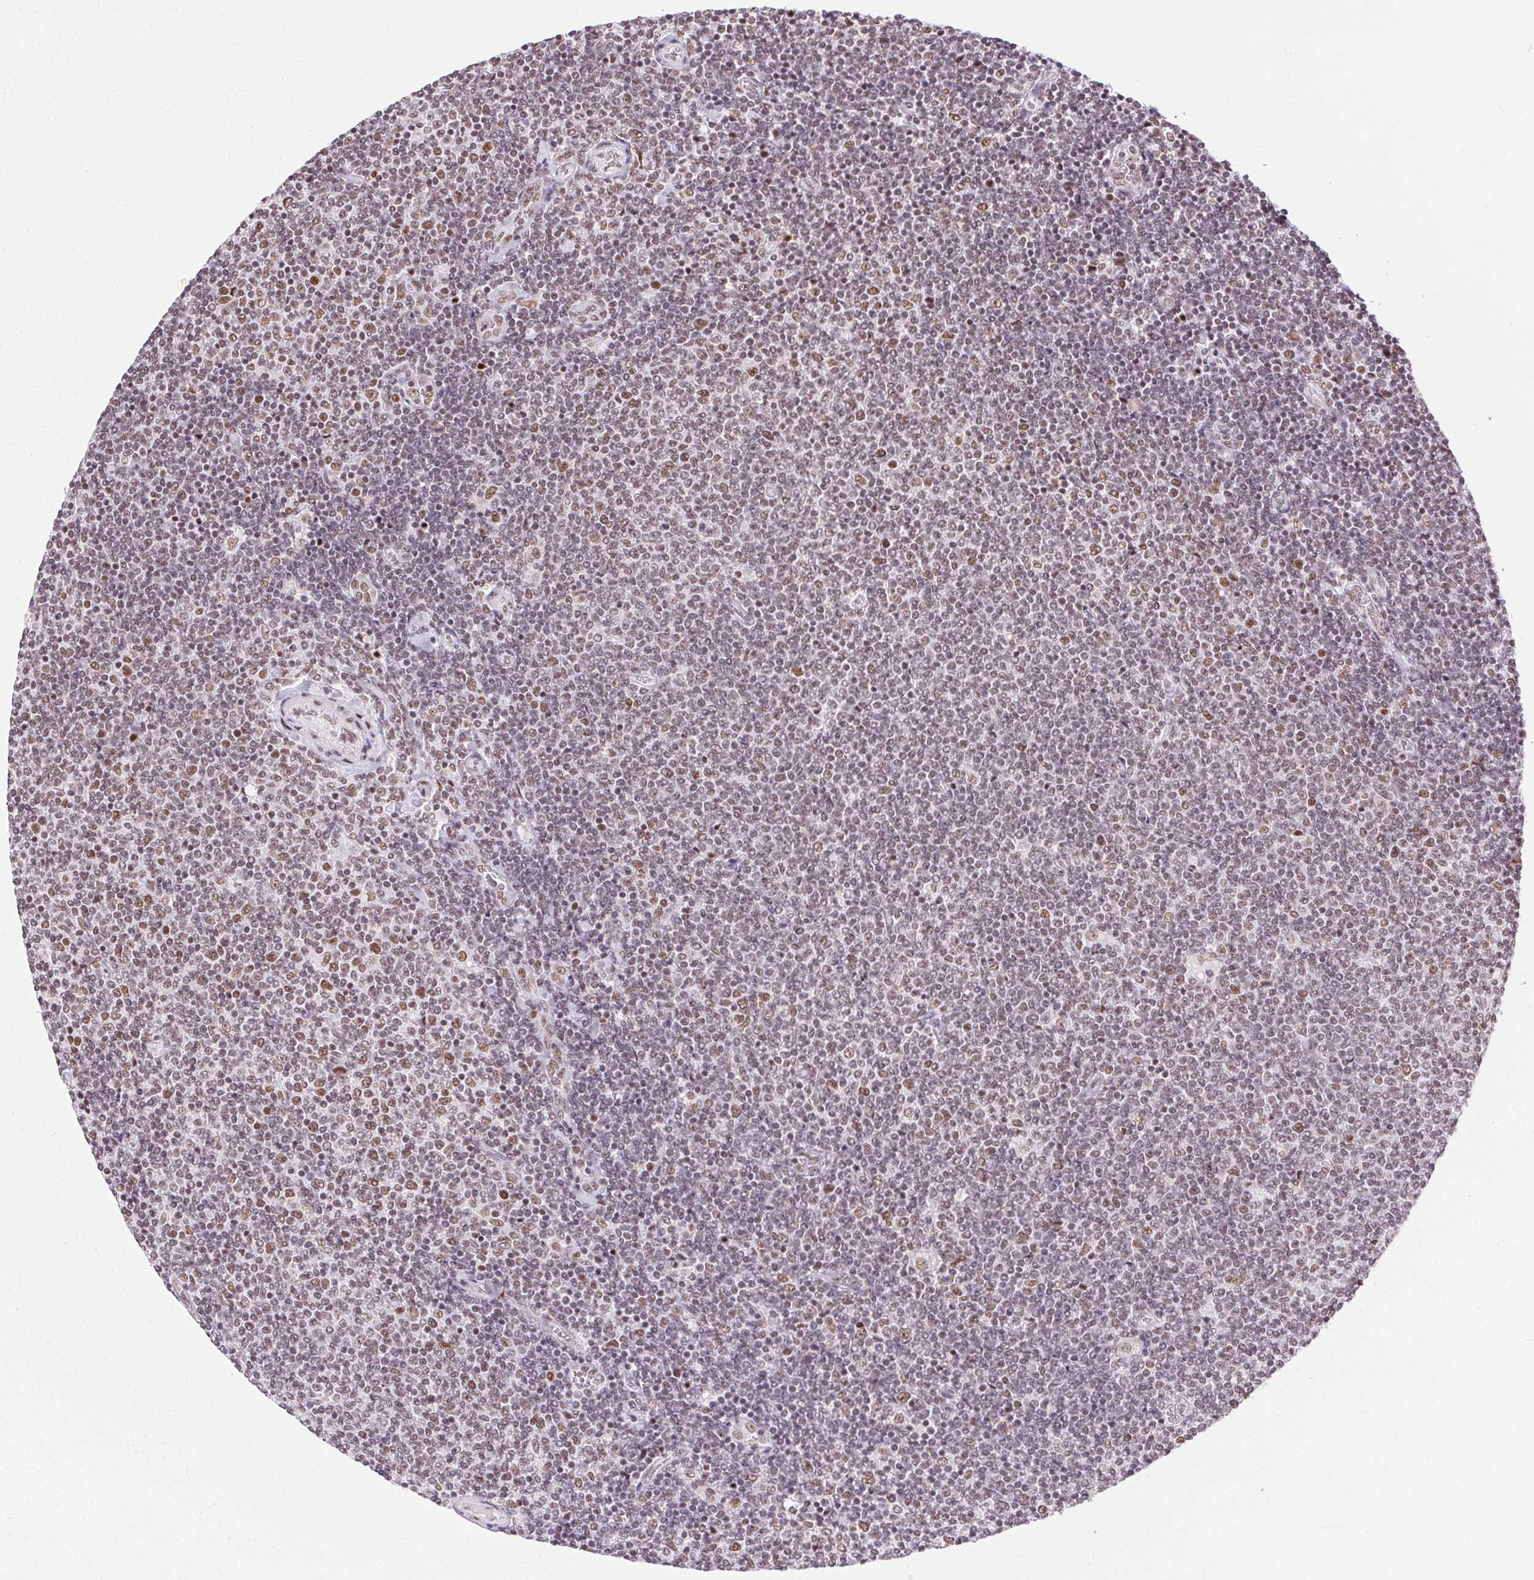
{"staining": {"intensity": "moderate", "quantity": "25%-75%", "location": "nuclear"}, "tissue": "lymphoma", "cell_type": "Tumor cells", "image_type": "cancer", "snomed": [{"axis": "morphology", "description": "Malignant lymphoma, non-Hodgkin's type, Low grade"}, {"axis": "topography", "description": "Lymph node"}], "caption": "Brown immunohistochemical staining in human malignant lymphoma, non-Hodgkin's type (low-grade) exhibits moderate nuclear expression in about 25%-75% of tumor cells.", "gene": "TRA2B", "patient": {"sex": "male", "age": 52}}